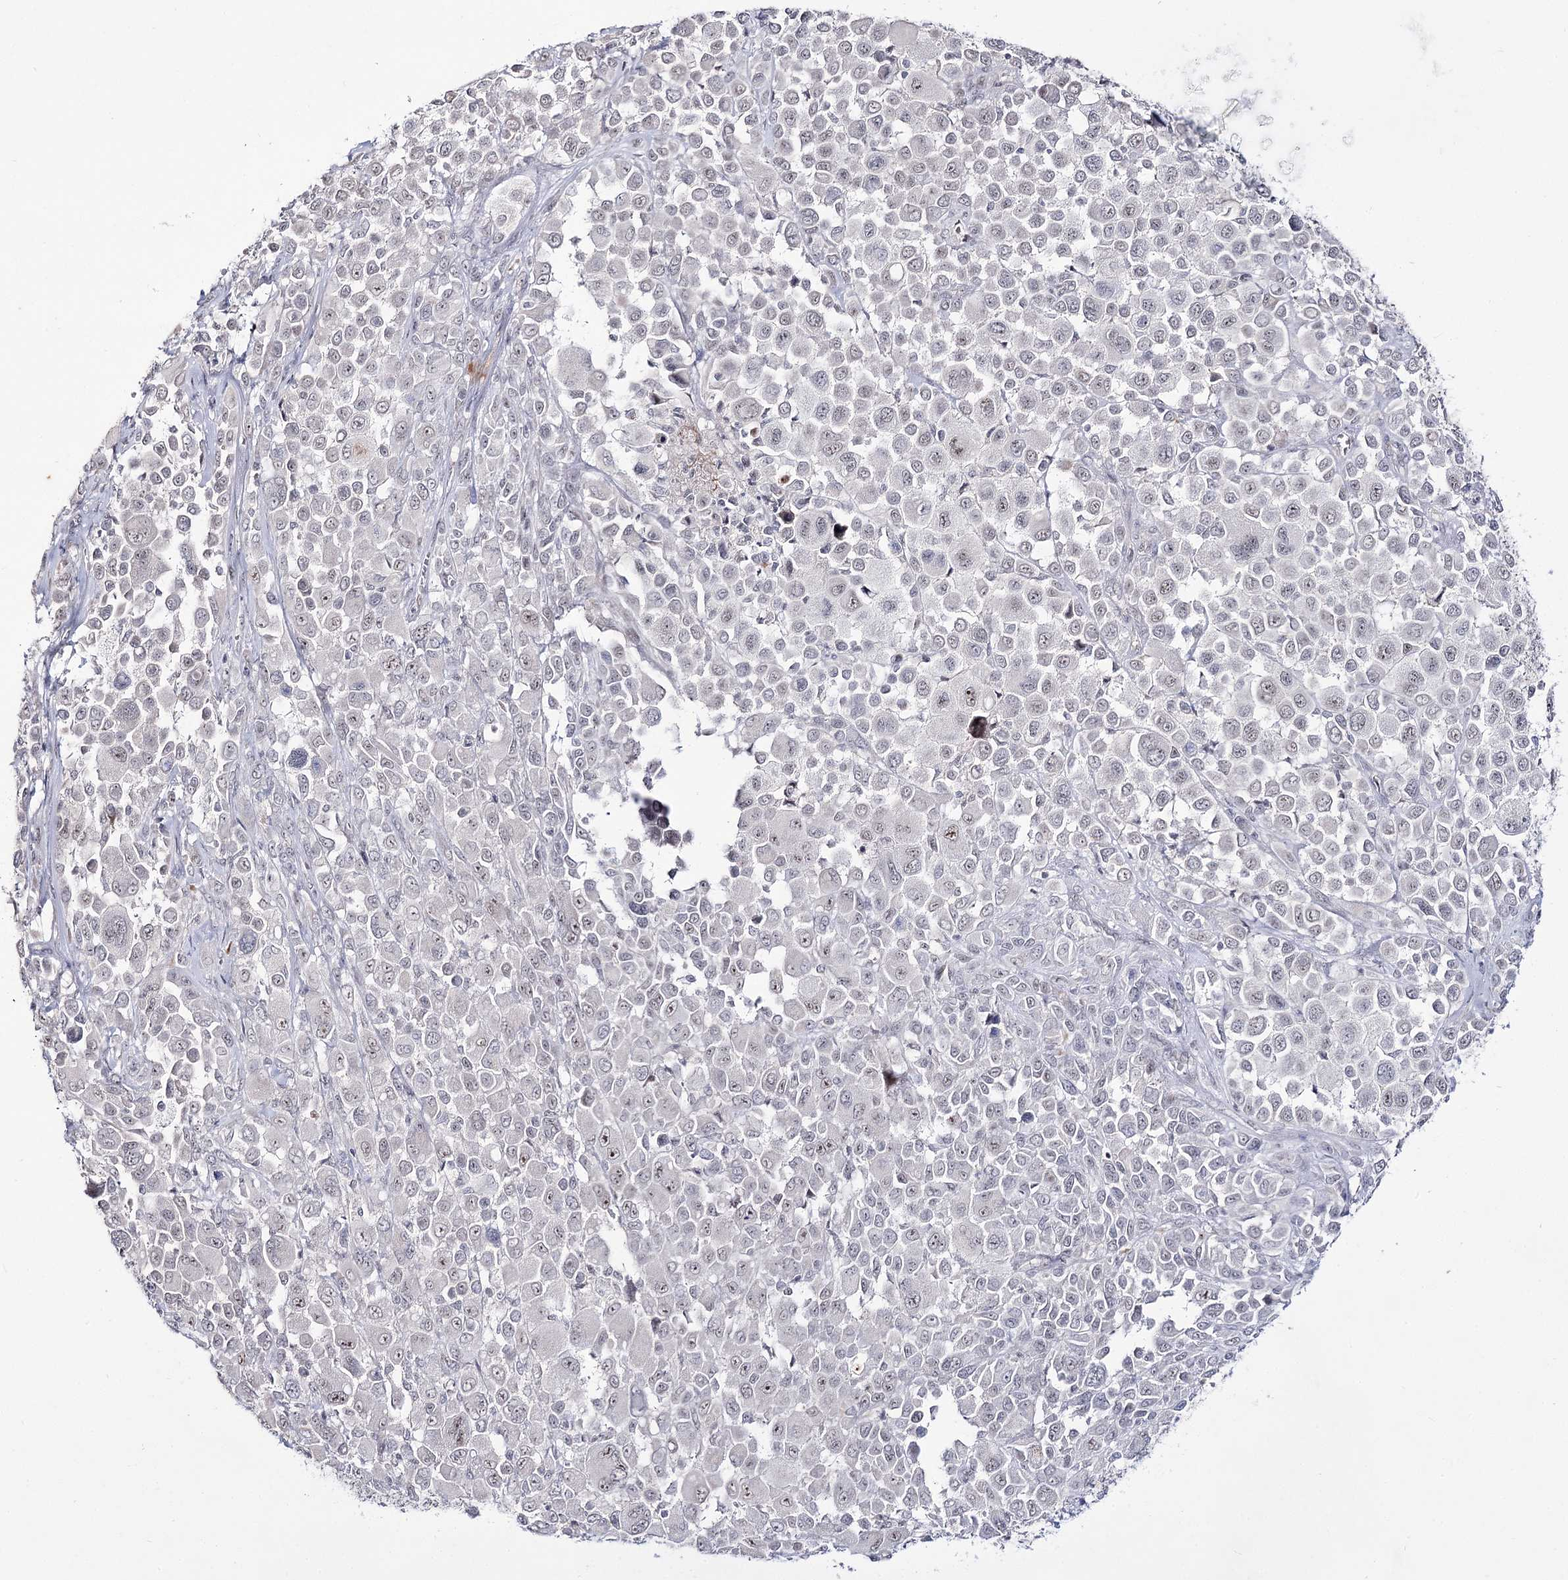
{"staining": {"intensity": "negative", "quantity": "none", "location": "none"}, "tissue": "melanoma", "cell_type": "Tumor cells", "image_type": "cancer", "snomed": [{"axis": "morphology", "description": "Malignant melanoma, NOS"}, {"axis": "topography", "description": "Skin of trunk"}], "caption": "Tumor cells are negative for protein expression in human melanoma.", "gene": "RRP9", "patient": {"sex": "male", "age": 71}}